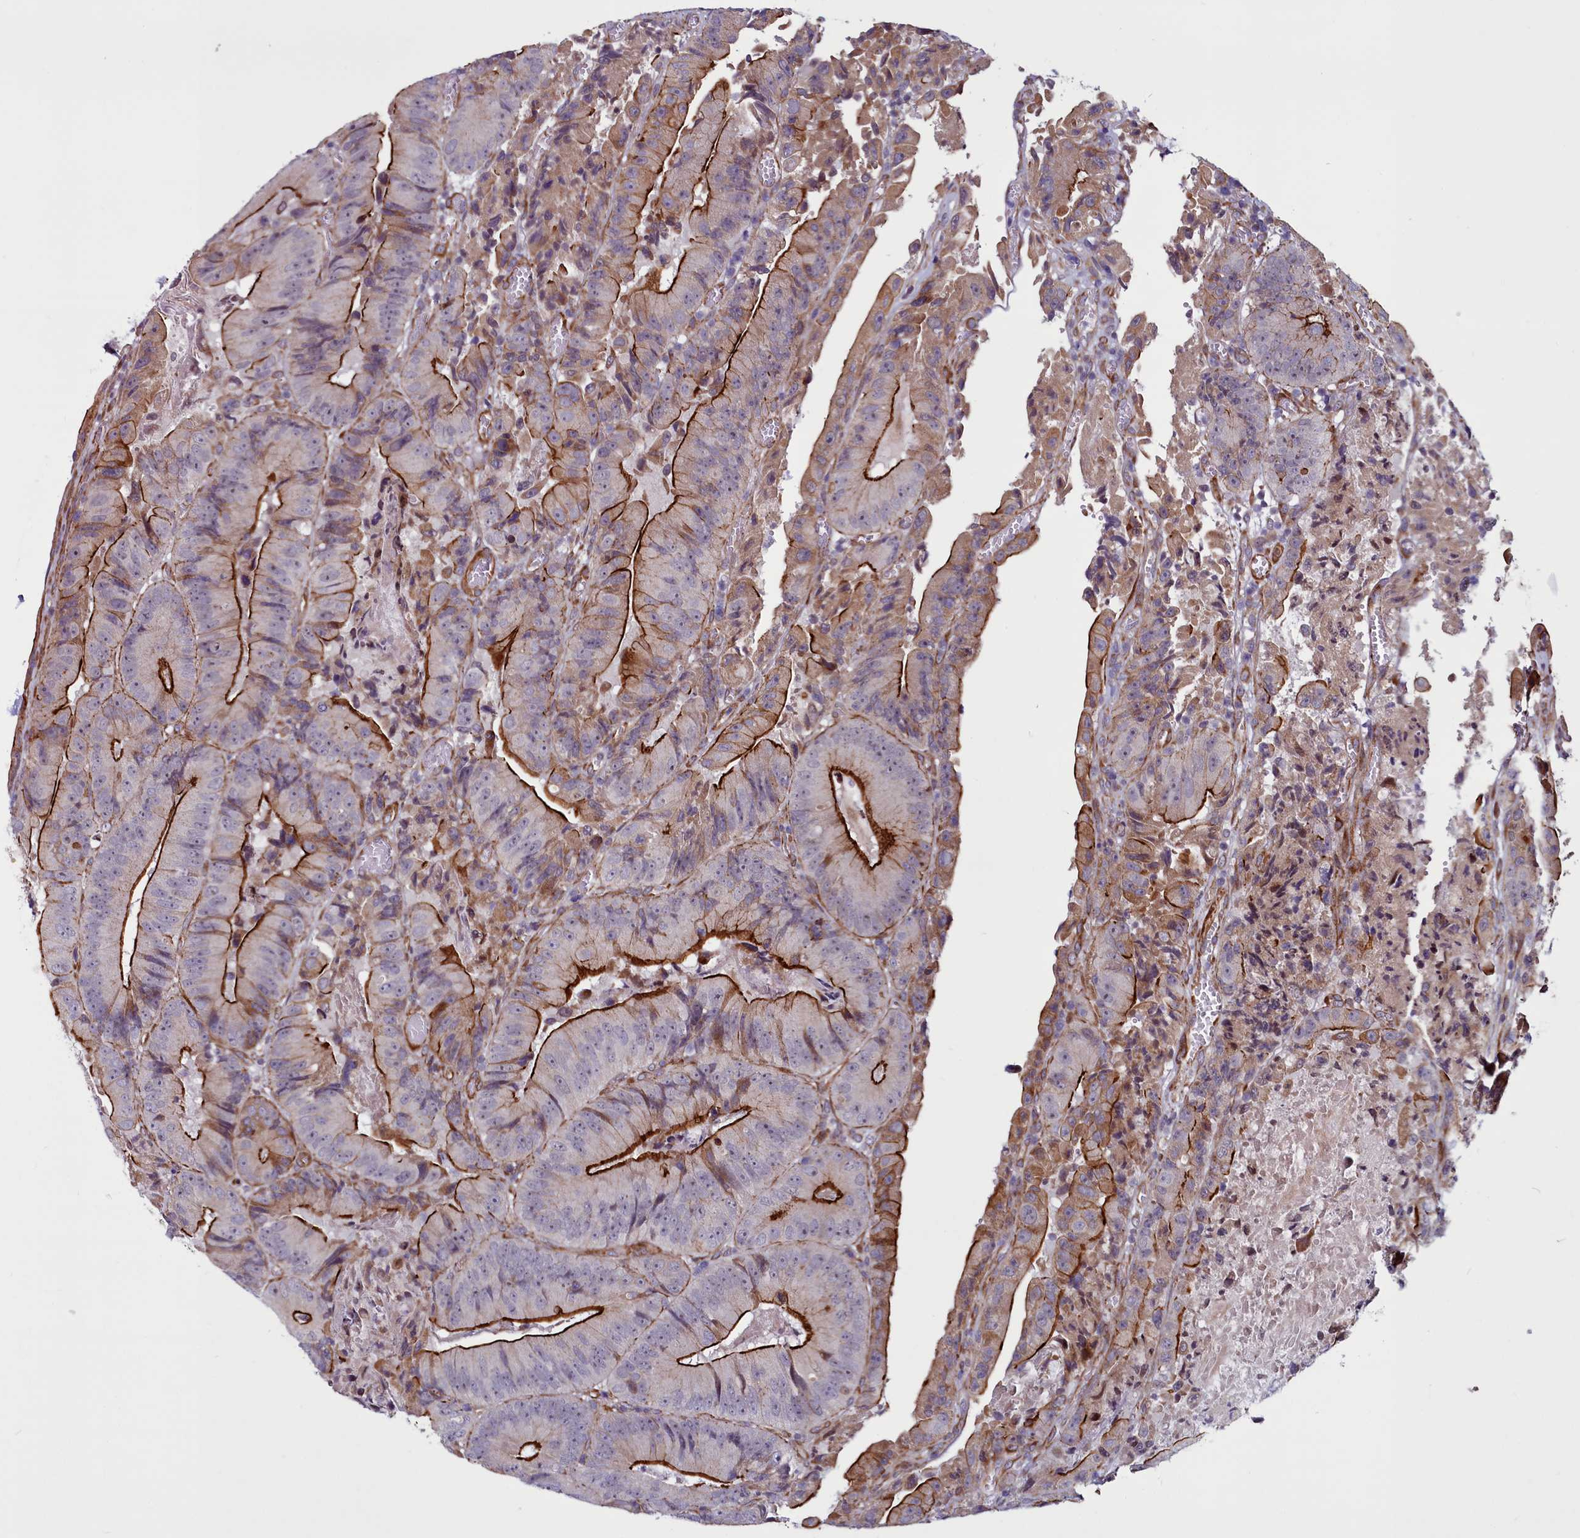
{"staining": {"intensity": "strong", "quantity": "25%-75%", "location": "cytoplasmic/membranous"}, "tissue": "colorectal cancer", "cell_type": "Tumor cells", "image_type": "cancer", "snomed": [{"axis": "morphology", "description": "Adenocarcinoma, NOS"}, {"axis": "topography", "description": "Colon"}], "caption": "High-magnification brightfield microscopy of adenocarcinoma (colorectal) stained with DAB (3,3'-diaminobenzidine) (brown) and counterstained with hematoxylin (blue). tumor cells exhibit strong cytoplasmic/membranous positivity is appreciated in approximately25%-75% of cells.", "gene": "MCRIP1", "patient": {"sex": "female", "age": 86}}